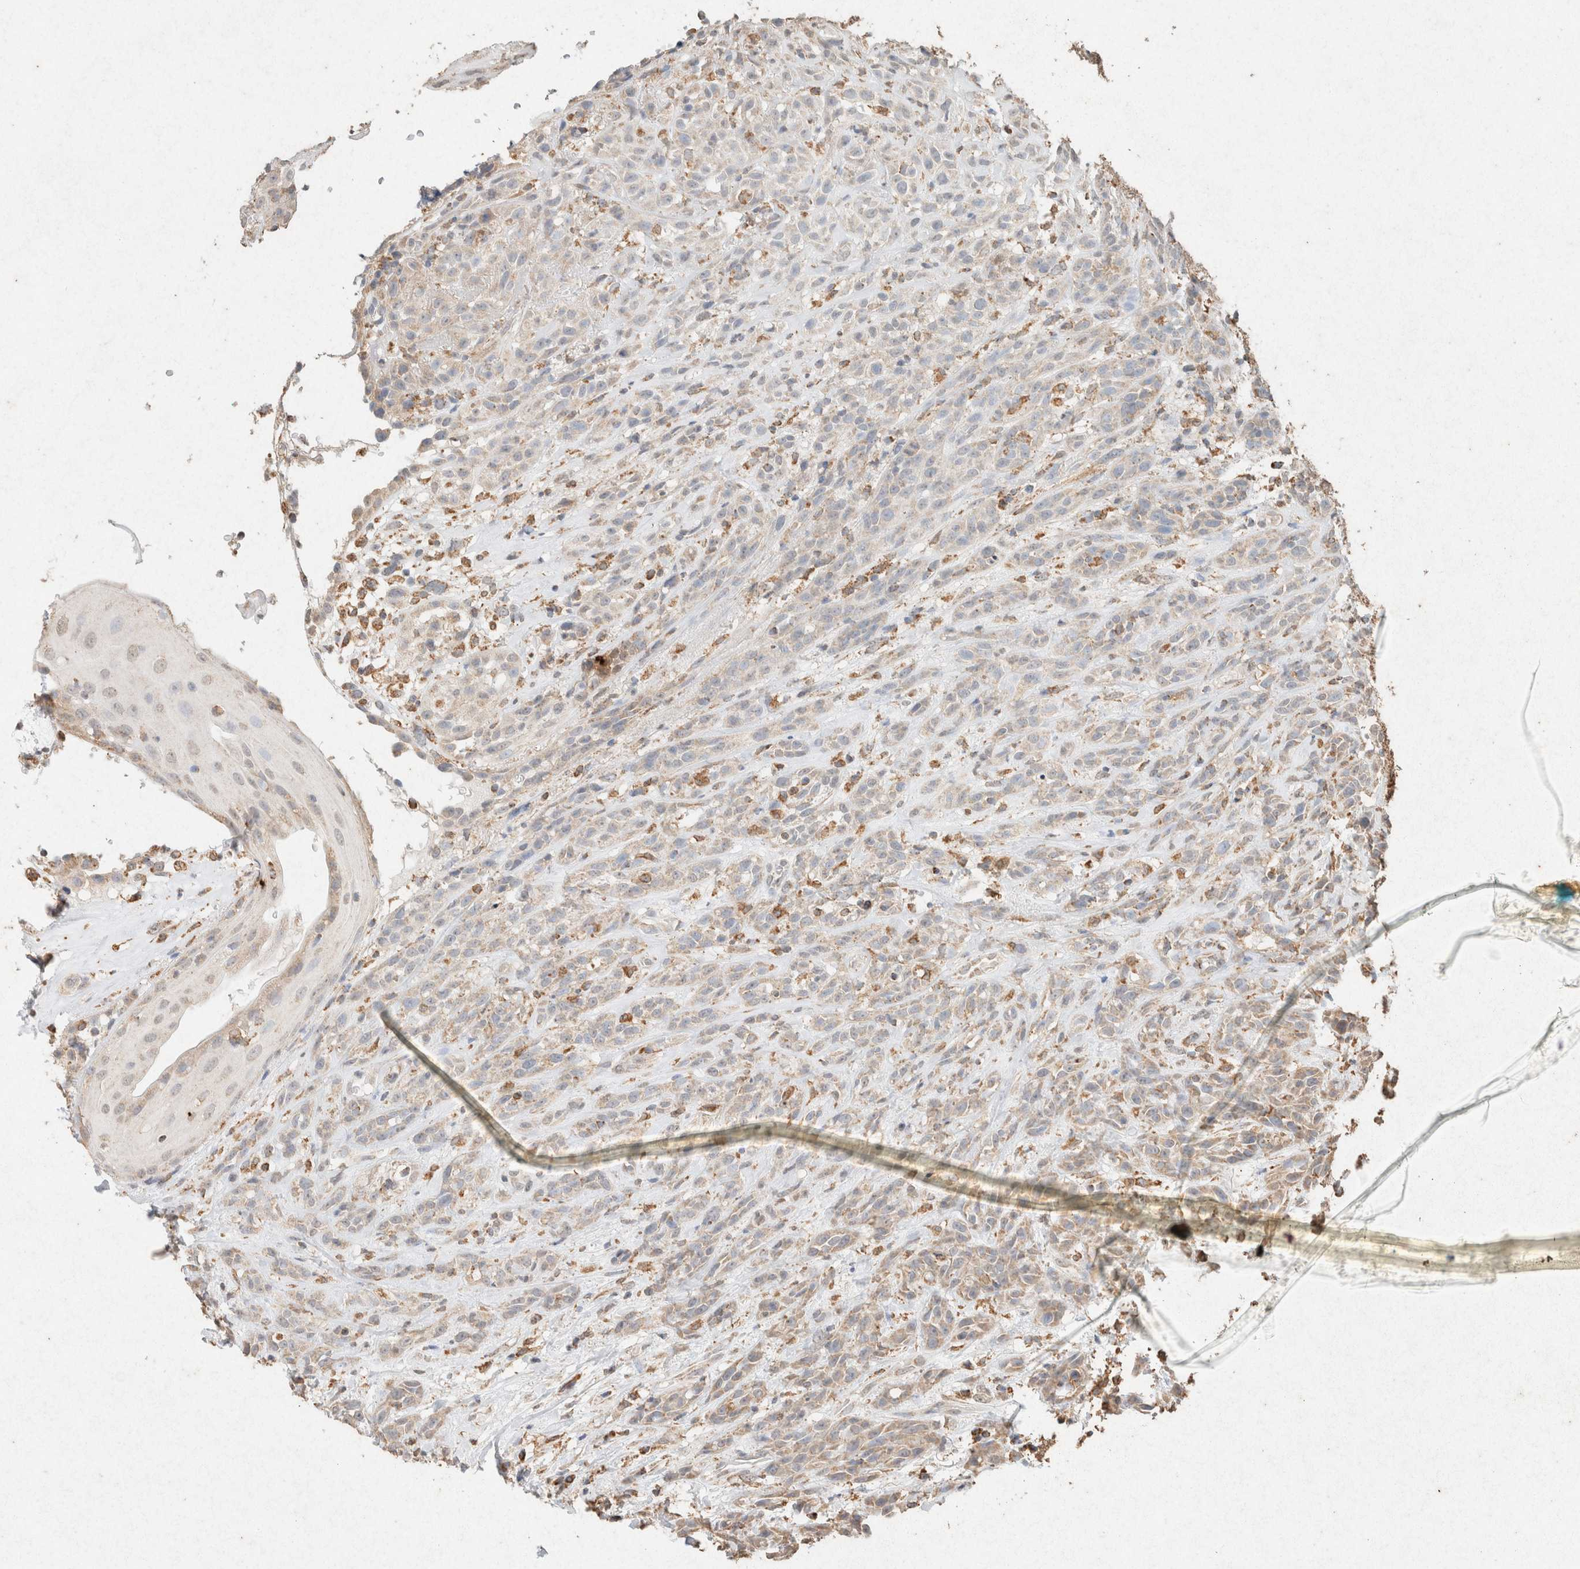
{"staining": {"intensity": "weak", "quantity": "<25%", "location": "cytoplasmic/membranous"}, "tissue": "head and neck cancer", "cell_type": "Tumor cells", "image_type": "cancer", "snomed": [{"axis": "morphology", "description": "Normal tissue, NOS"}, {"axis": "morphology", "description": "Squamous cell carcinoma, NOS"}, {"axis": "topography", "description": "Cartilage tissue"}, {"axis": "topography", "description": "Head-Neck"}], "caption": "Photomicrograph shows no protein positivity in tumor cells of squamous cell carcinoma (head and neck) tissue. (Brightfield microscopy of DAB (3,3'-diaminobenzidine) IHC at high magnification).", "gene": "SDC2", "patient": {"sex": "male", "age": 62}}